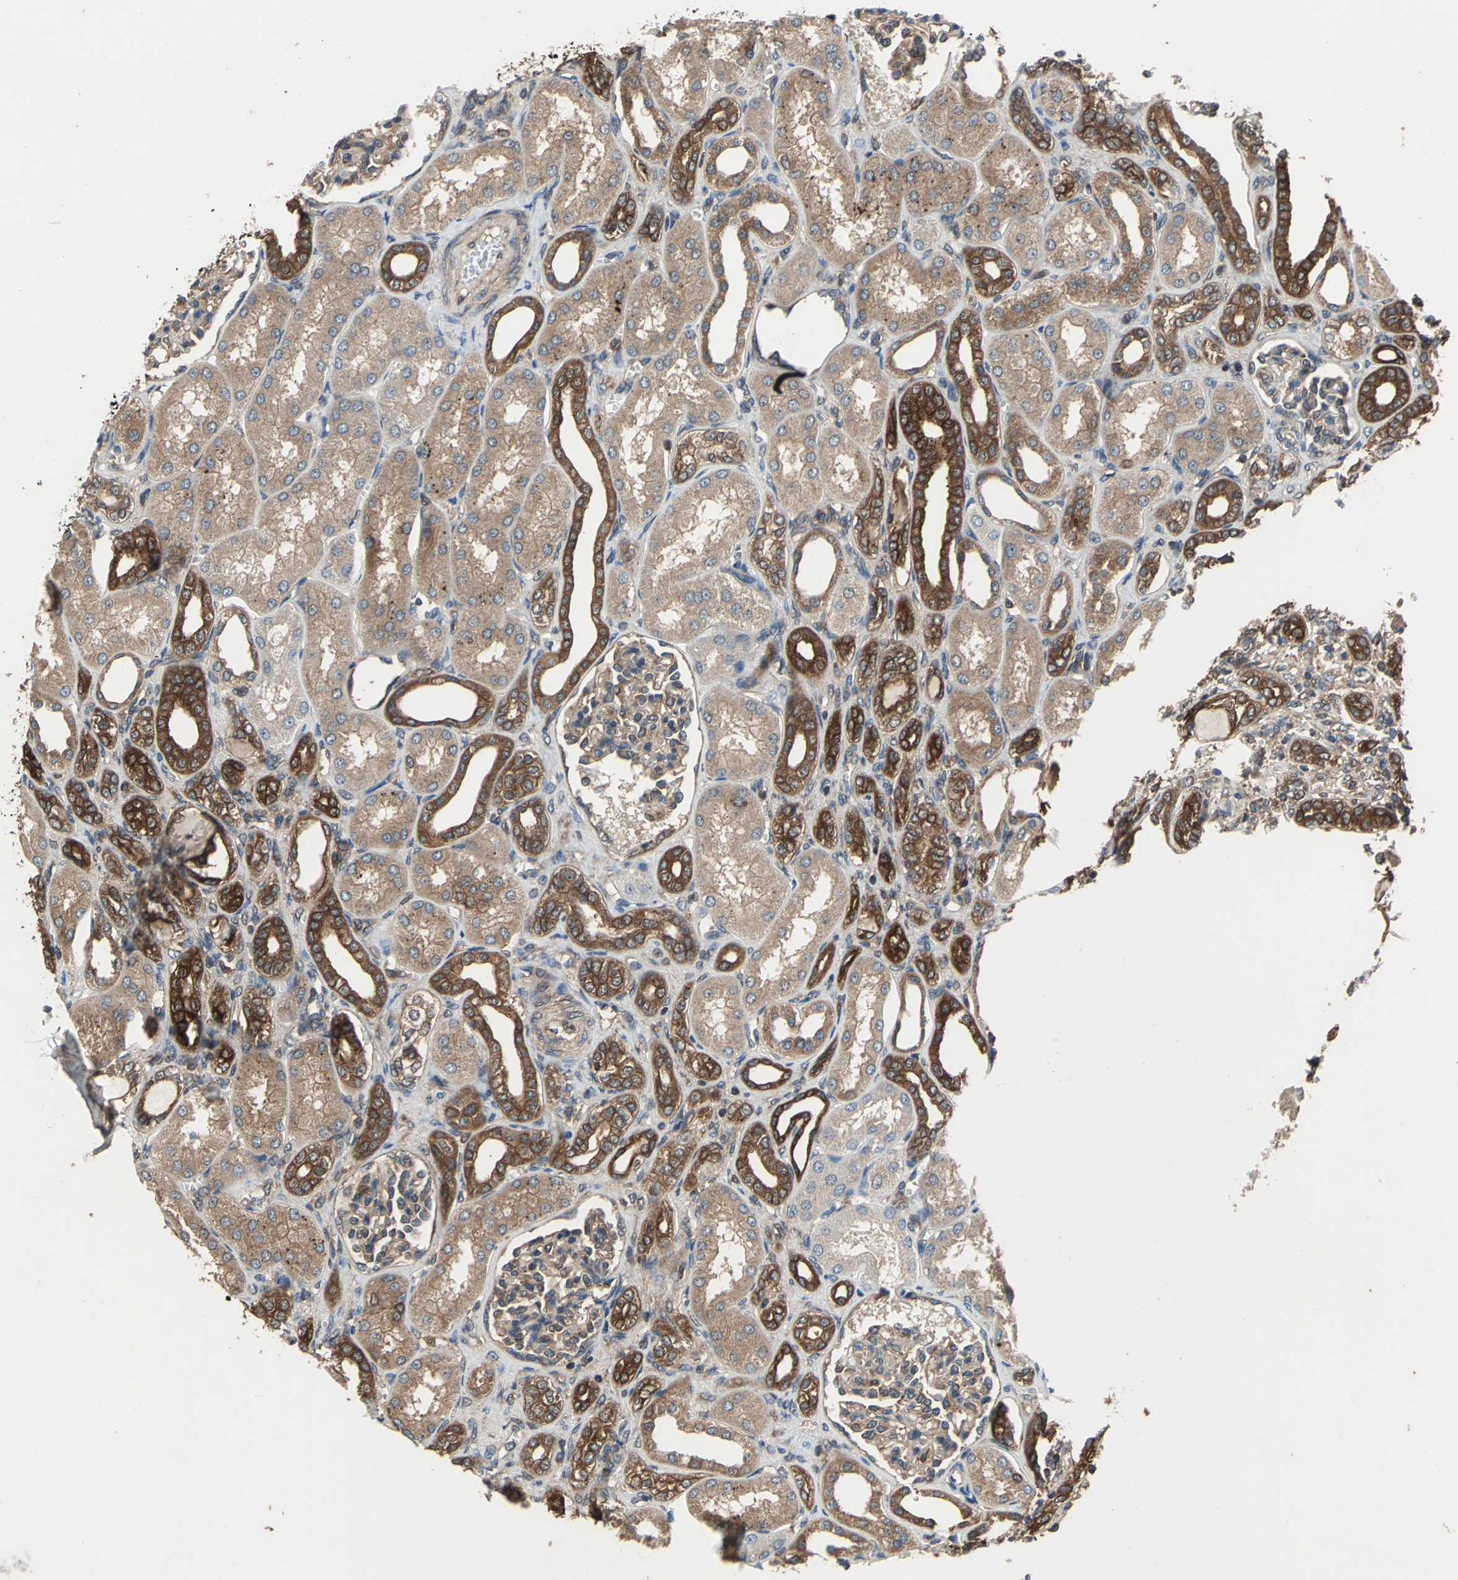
{"staining": {"intensity": "moderate", "quantity": "25%-75%", "location": "cytoplasmic/membranous"}, "tissue": "kidney", "cell_type": "Cells in glomeruli", "image_type": "normal", "snomed": [{"axis": "morphology", "description": "Normal tissue, NOS"}, {"axis": "topography", "description": "Kidney"}], "caption": "Protein analysis of benign kidney displays moderate cytoplasmic/membranous expression in about 25%-75% of cells in glomeruli. (DAB (3,3'-diaminobenzidine) IHC with brightfield microscopy, high magnification).", "gene": "CAPN1", "patient": {"sex": "male", "age": 7}}